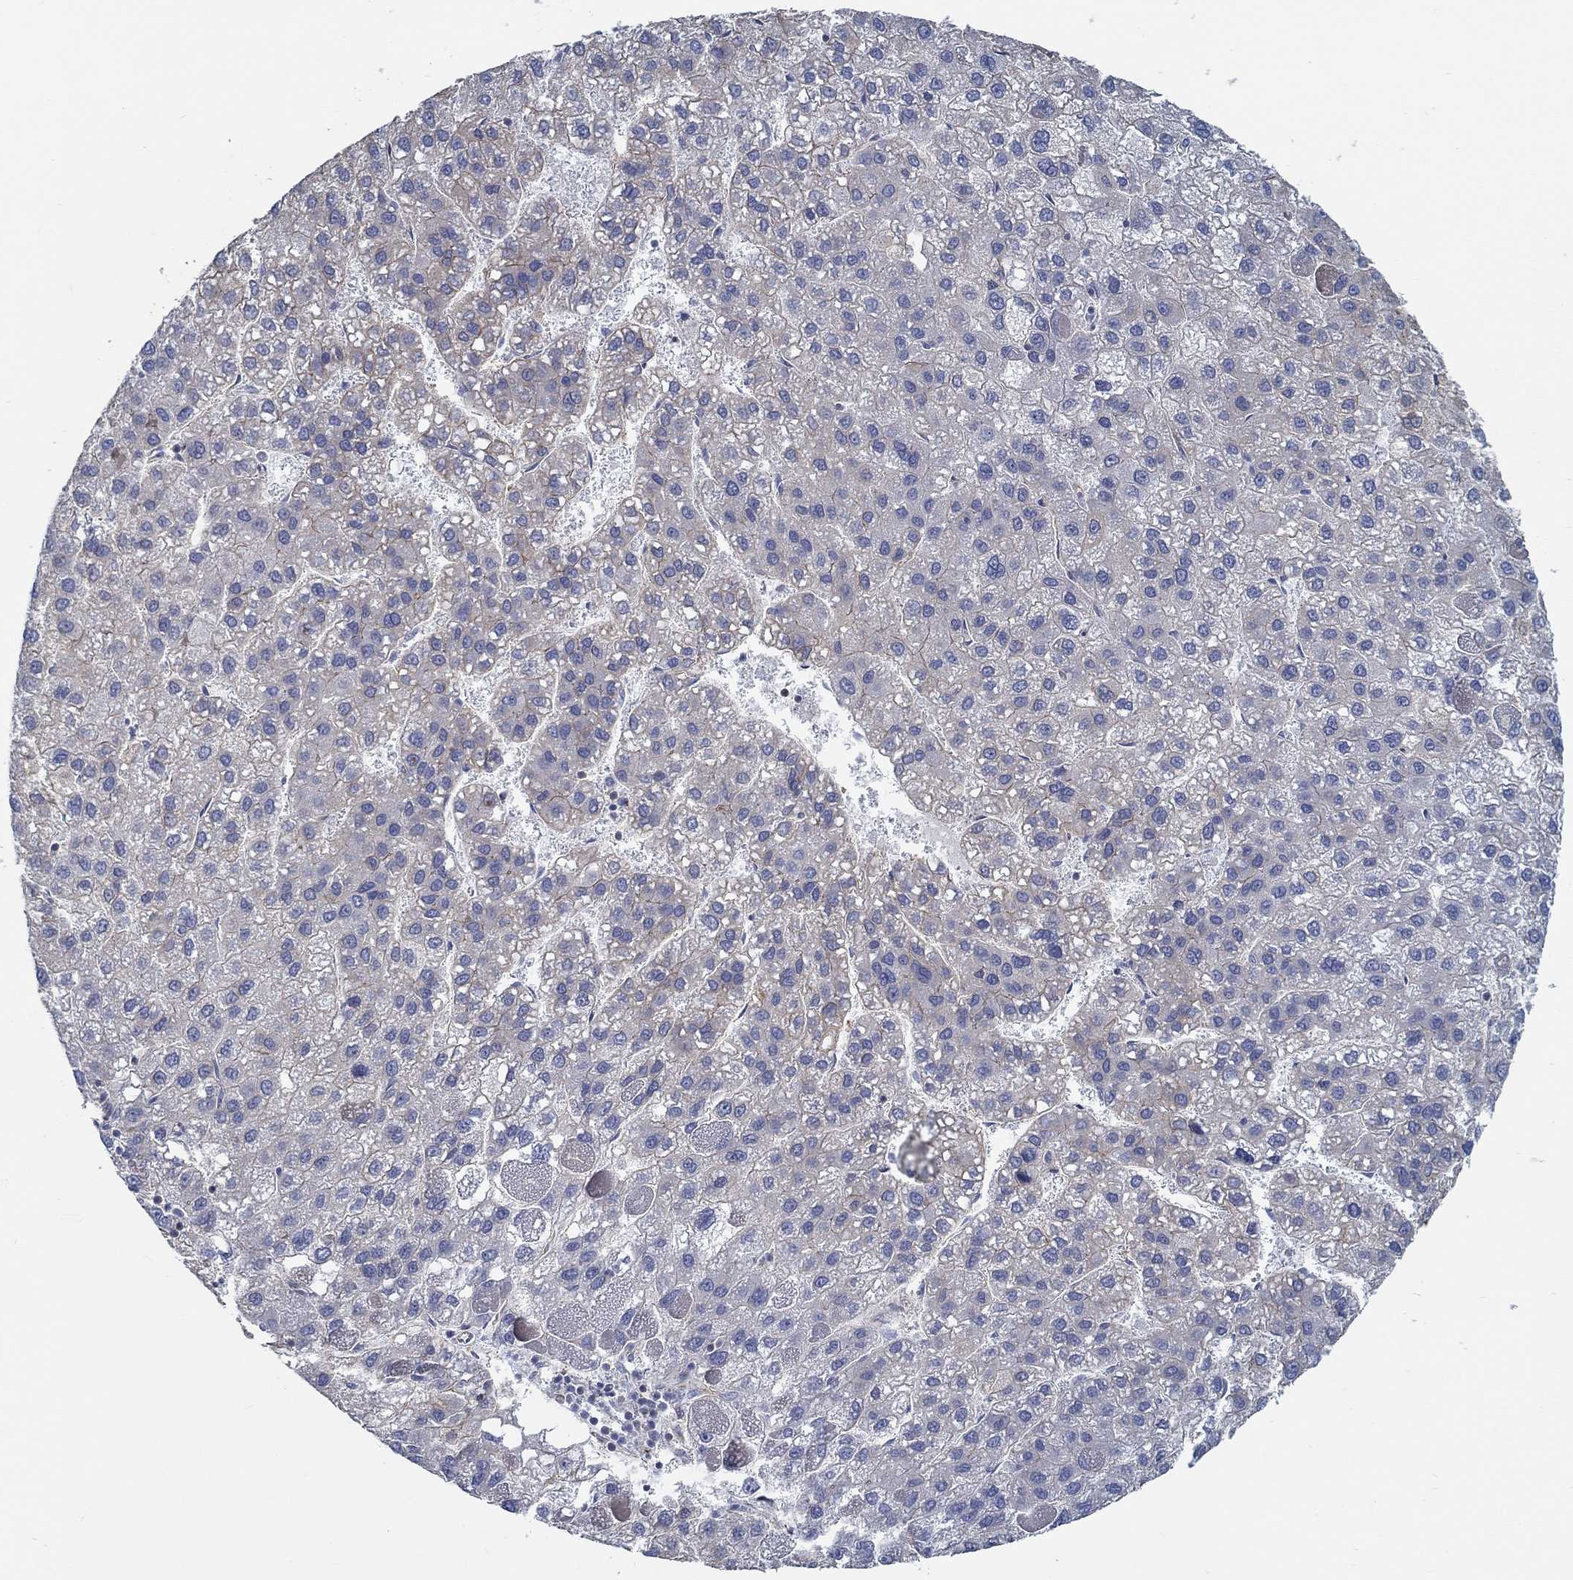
{"staining": {"intensity": "negative", "quantity": "none", "location": "none"}, "tissue": "liver cancer", "cell_type": "Tumor cells", "image_type": "cancer", "snomed": [{"axis": "morphology", "description": "Carcinoma, Hepatocellular, NOS"}, {"axis": "topography", "description": "Liver"}], "caption": "Human liver cancer stained for a protein using immunohistochemistry (IHC) reveals no staining in tumor cells.", "gene": "BBOF1", "patient": {"sex": "female", "age": 82}}